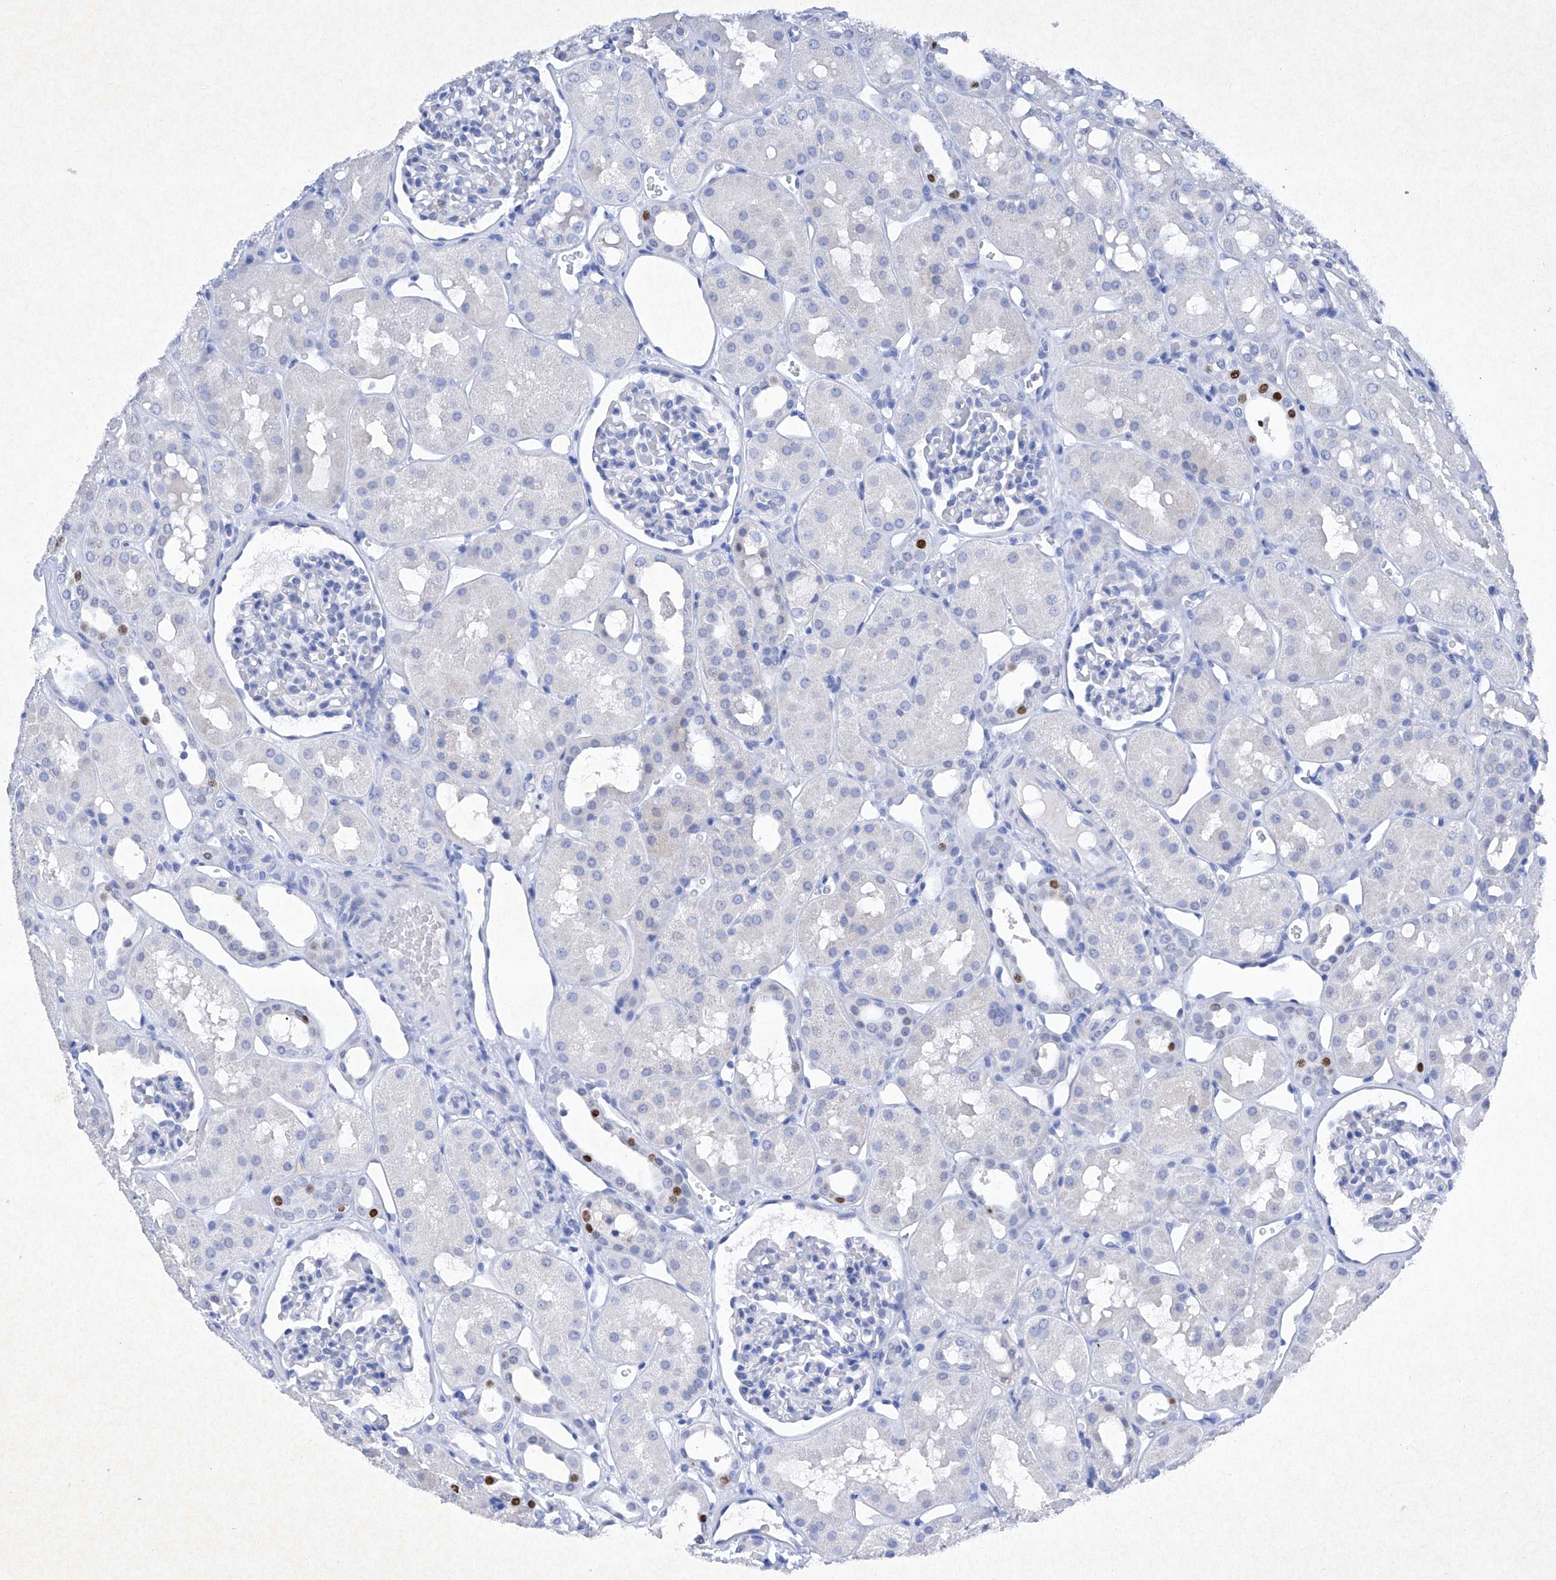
{"staining": {"intensity": "negative", "quantity": "none", "location": "none"}, "tissue": "kidney", "cell_type": "Cells in glomeruli", "image_type": "normal", "snomed": [{"axis": "morphology", "description": "Normal tissue, NOS"}, {"axis": "topography", "description": "Kidney"}], "caption": "An immunohistochemistry (IHC) histopathology image of normal kidney is shown. There is no staining in cells in glomeruli of kidney.", "gene": "BARX2", "patient": {"sex": "male", "age": 16}}